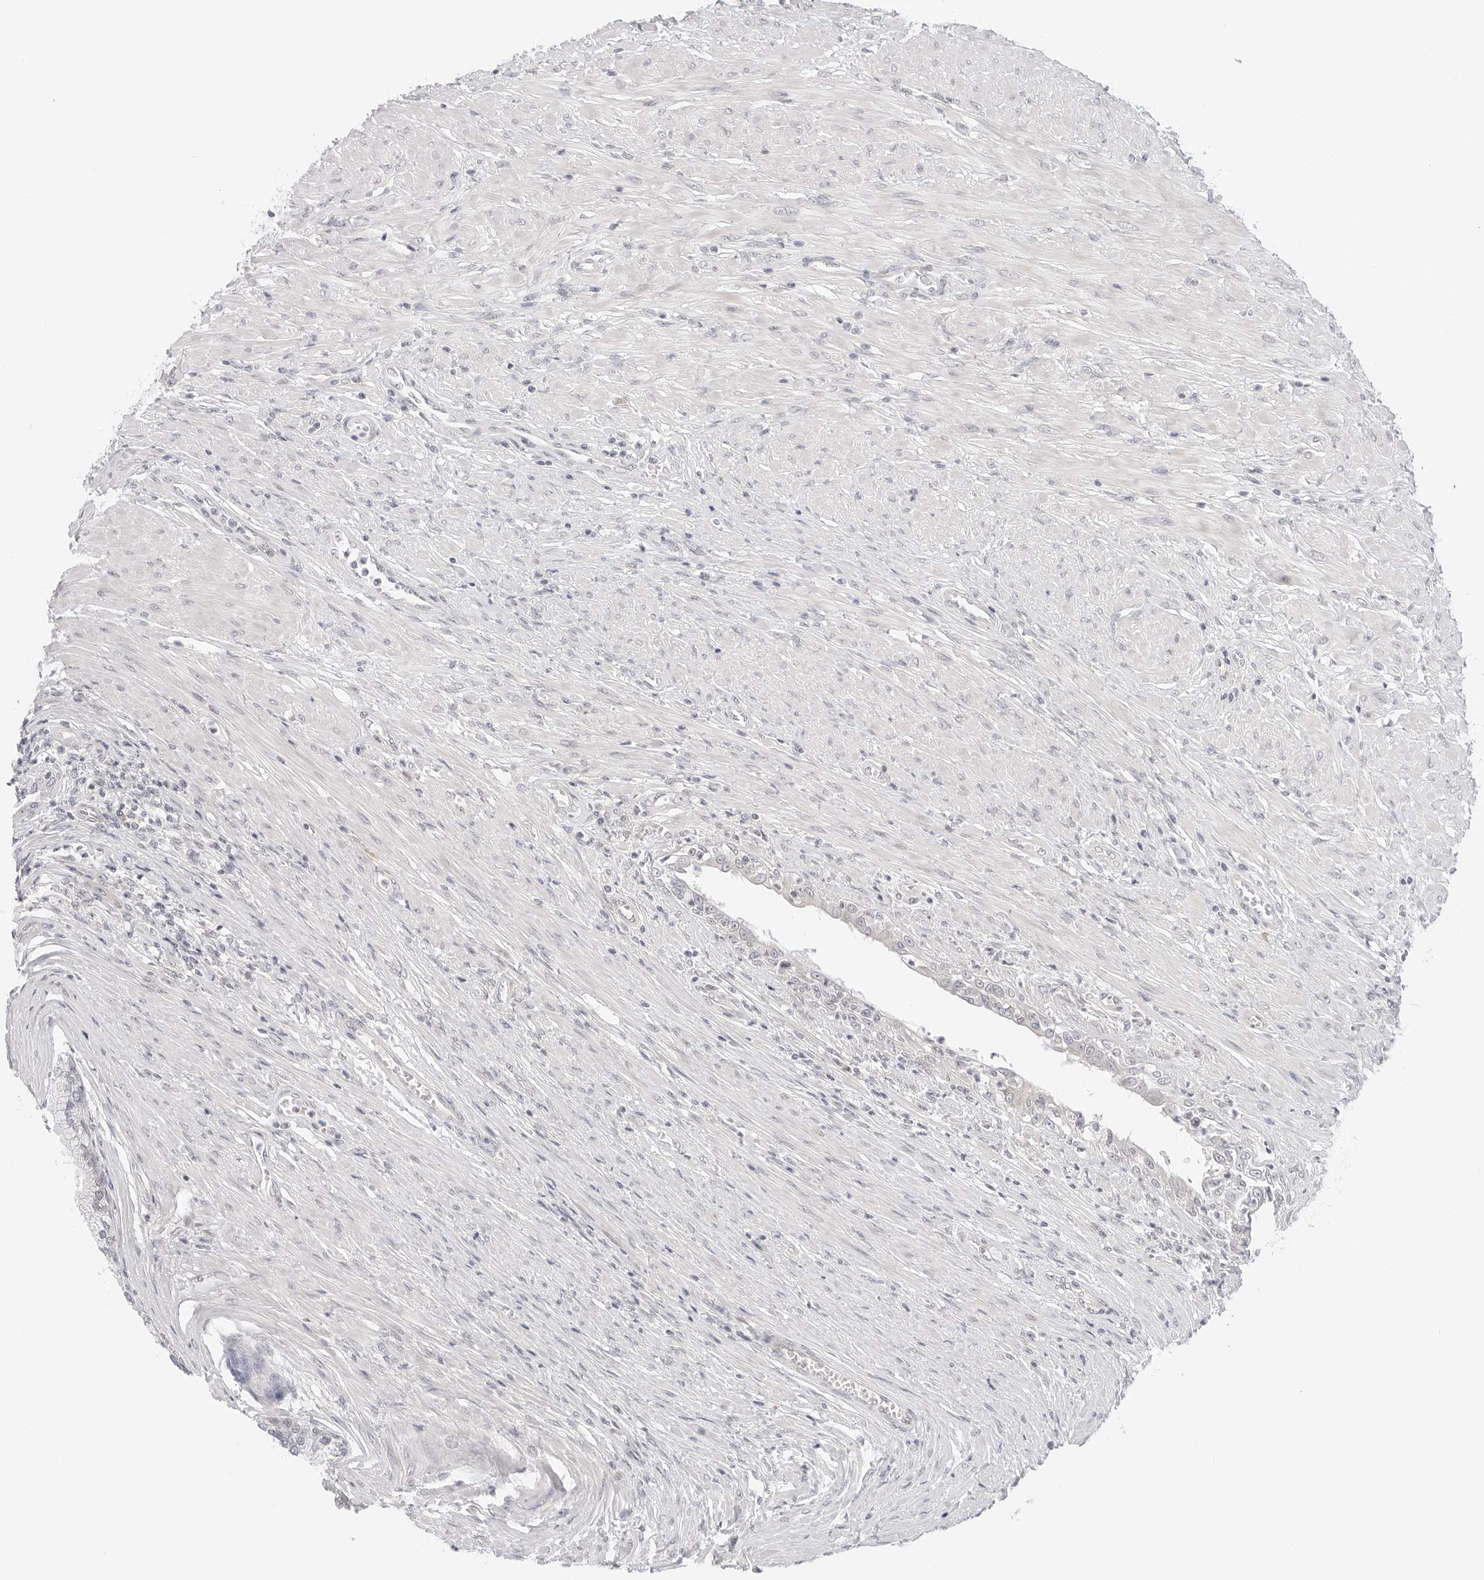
{"staining": {"intensity": "negative", "quantity": "none", "location": "none"}, "tissue": "prostate cancer", "cell_type": "Tumor cells", "image_type": "cancer", "snomed": [{"axis": "morphology", "description": "Normal tissue, NOS"}, {"axis": "morphology", "description": "Adenocarcinoma, Low grade"}, {"axis": "topography", "description": "Prostate"}, {"axis": "topography", "description": "Peripheral nerve tissue"}], "caption": "The micrograph demonstrates no significant positivity in tumor cells of prostate cancer.", "gene": "TCP1", "patient": {"sex": "male", "age": 71}}